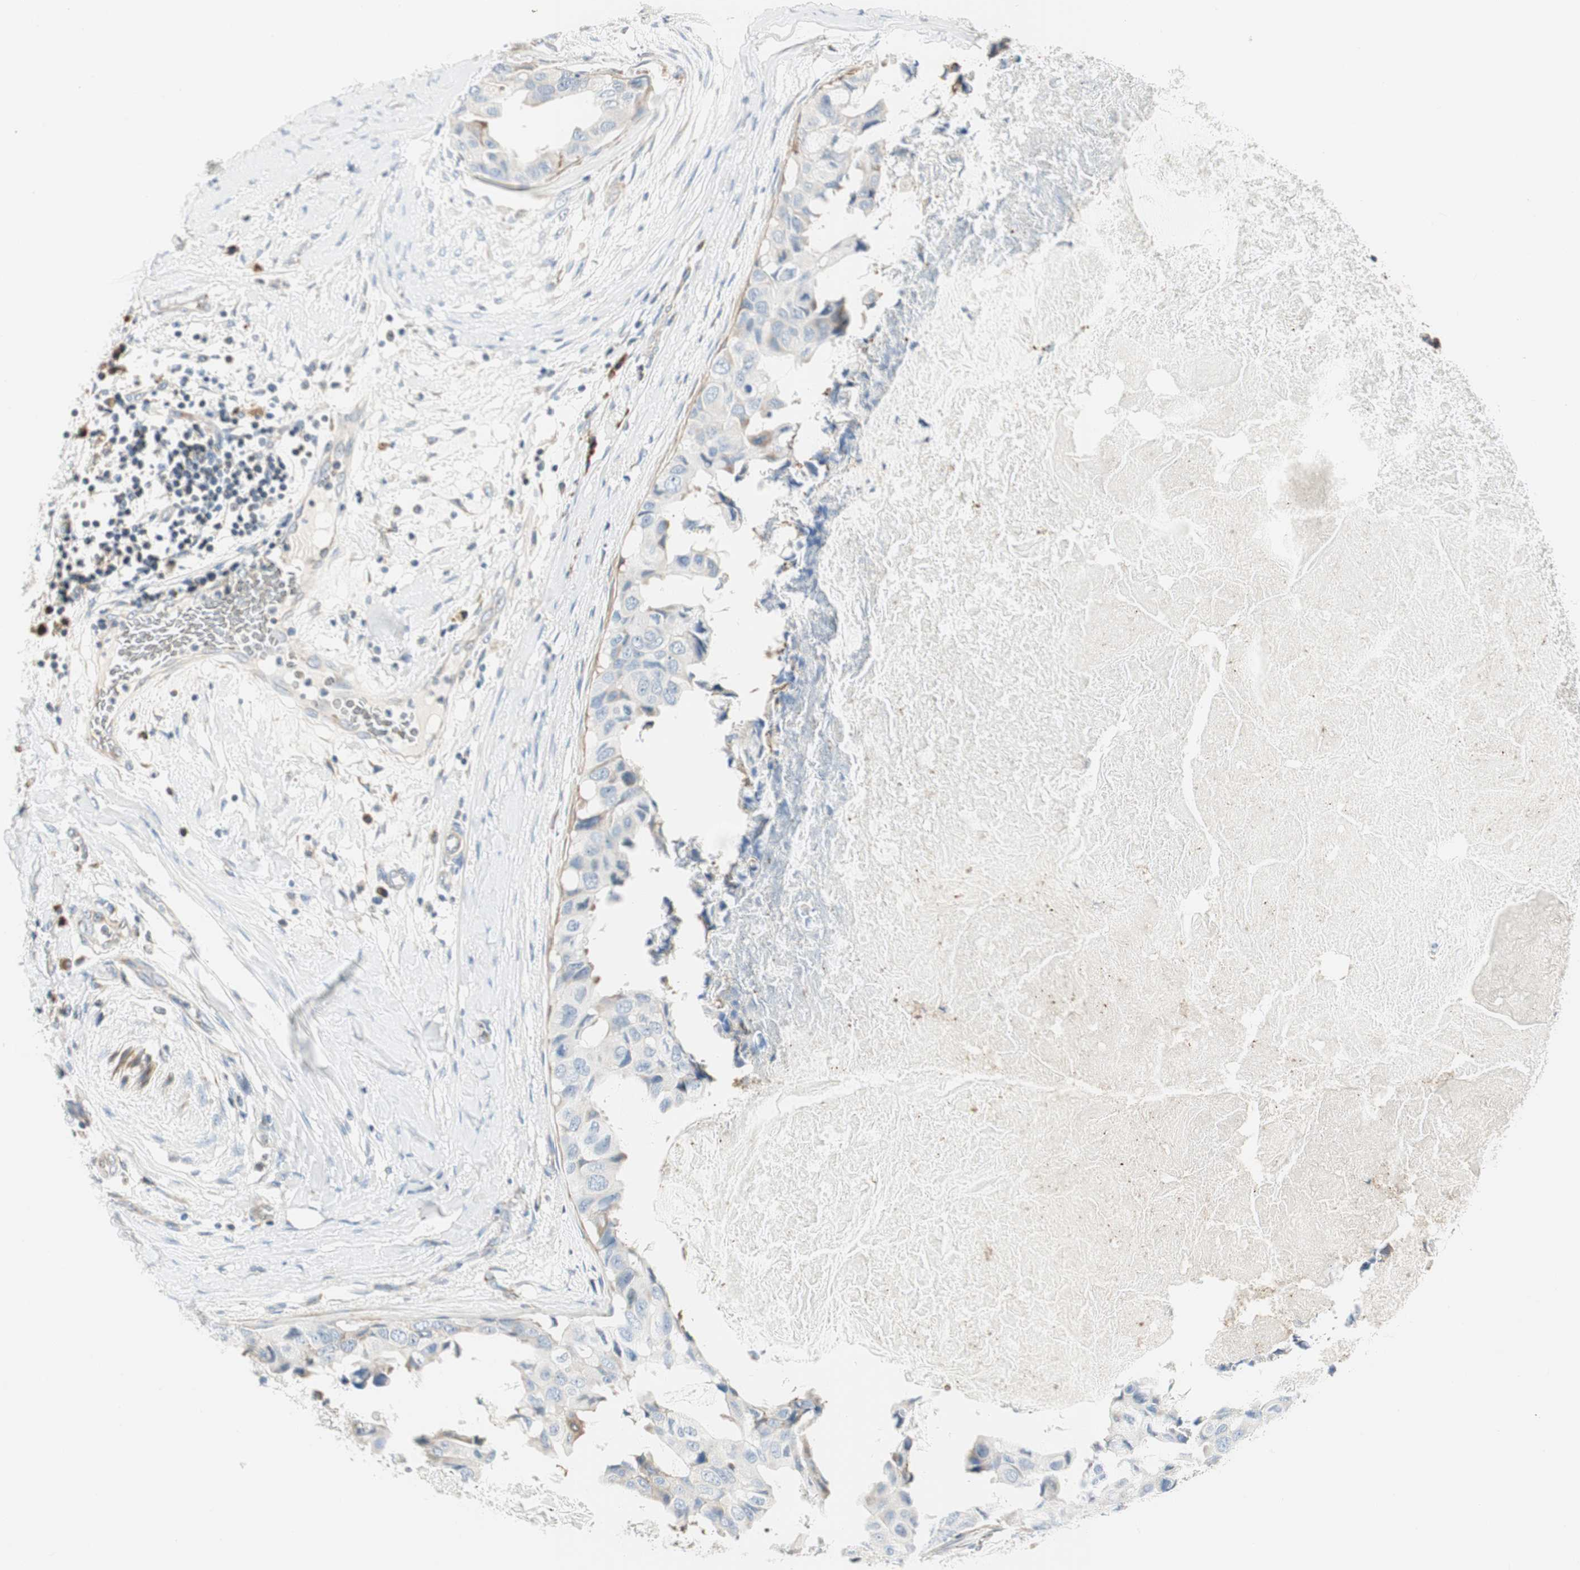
{"staining": {"intensity": "negative", "quantity": "none", "location": "none"}, "tissue": "breast cancer", "cell_type": "Tumor cells", "image_type": "cancer", "snomed": [{"axis": "morphology", "description": "Duct carcinoma"}, {"axis": "topography", "description": "Breast"}], "caption": "IHC of intraductal carcinoma (breast) displays no expression in tumor cells.", "gene": "RORB", "patient": {"sex": "female", "age": 40}}